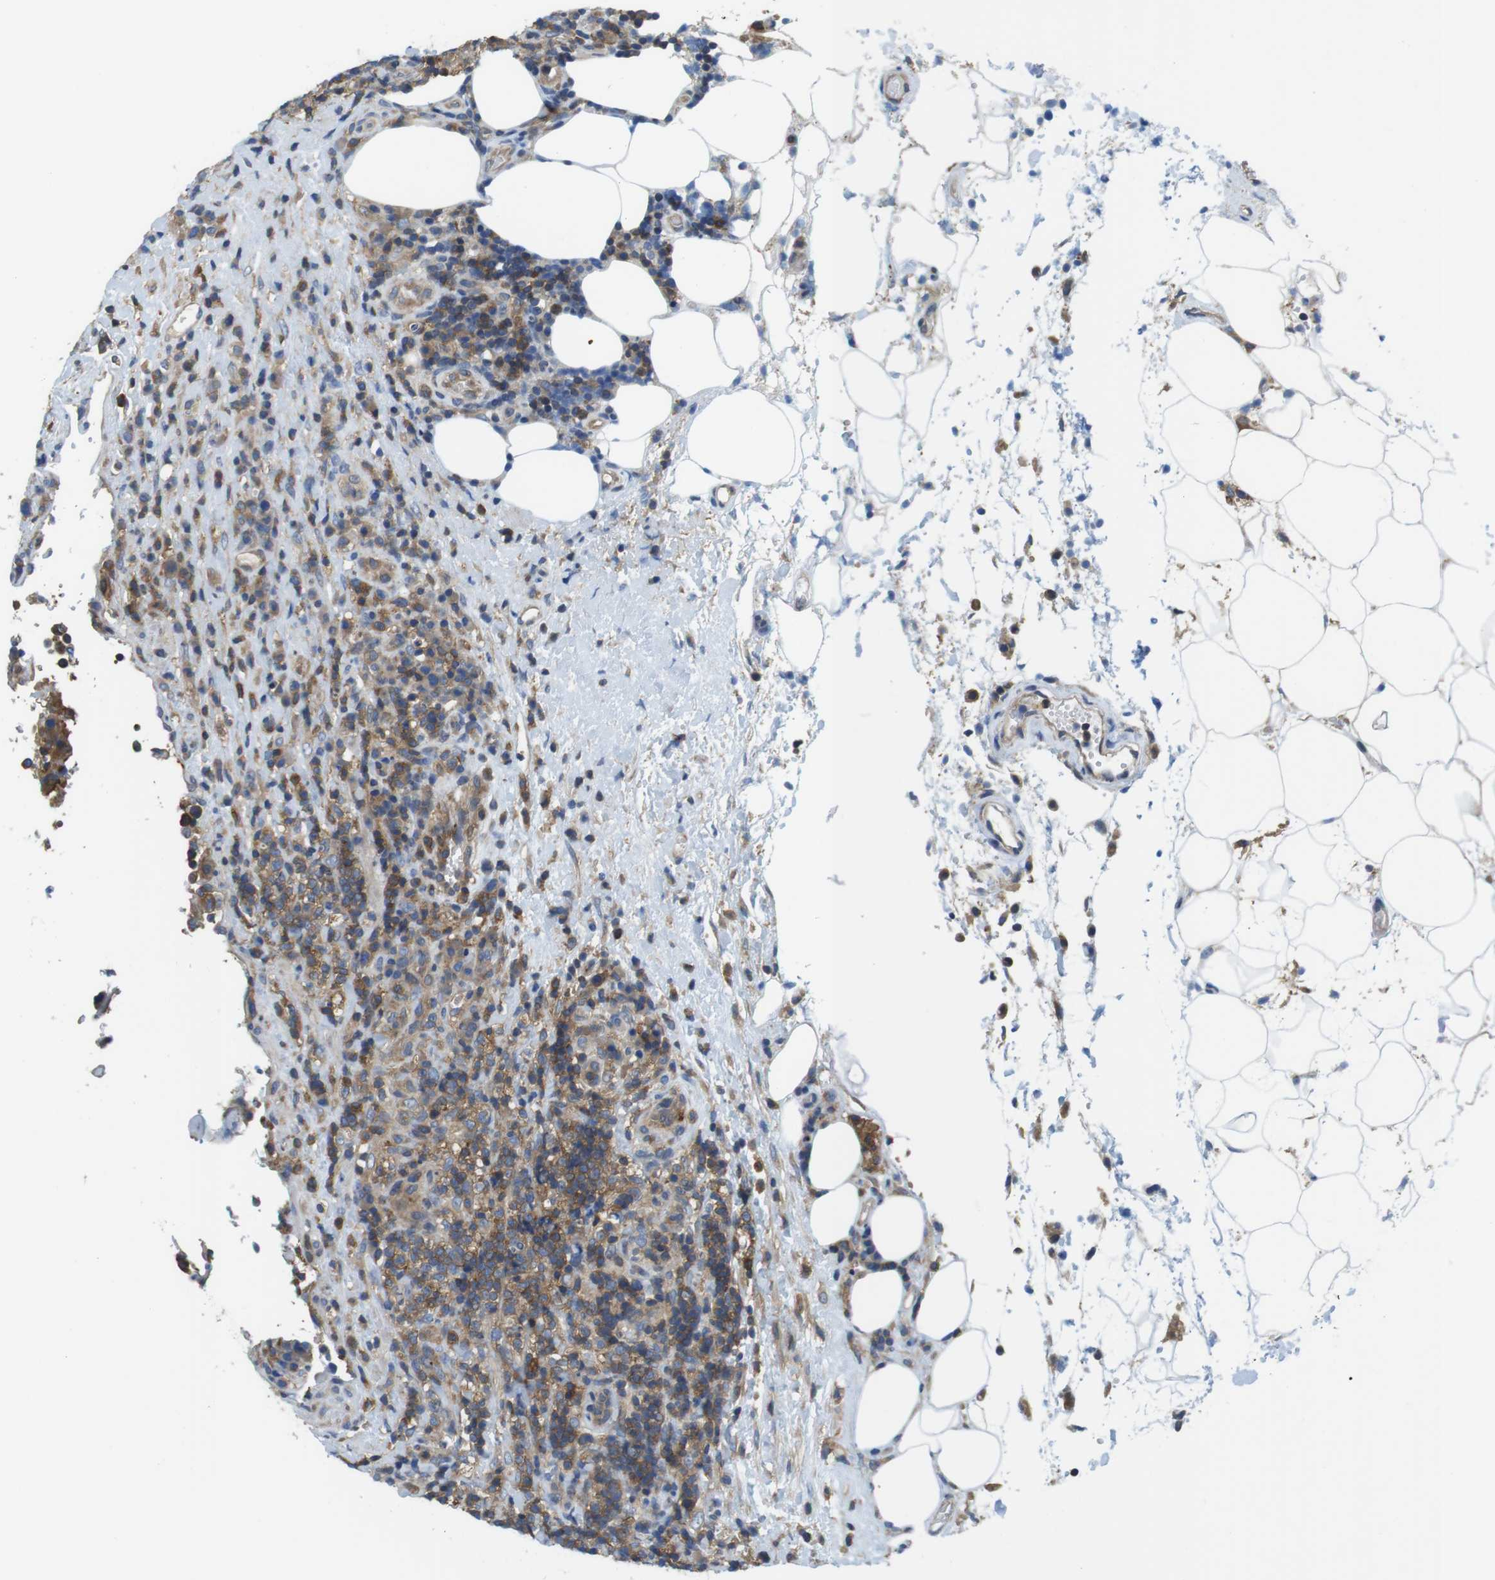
{"staining": {"intensity": "moderate", "quantity": ">75%", "location": "cytoplasmic/membranous"}, "tissue": "lymphoma", "cell_type": "Tumor cells", "image_type": "cancer", "snomed": [{"axis": "morphology", "description": "Malignant lymphoma, non-Hodgkin's type, High grade"}, {"axis": "topography", "description": "Lymph node"}], "caption": "Lymphoma stained with a protein marker shows moderate staining in tumor cells.", "gene": "HERPUD2", "patient": {"sex": "female", "age": 76}}